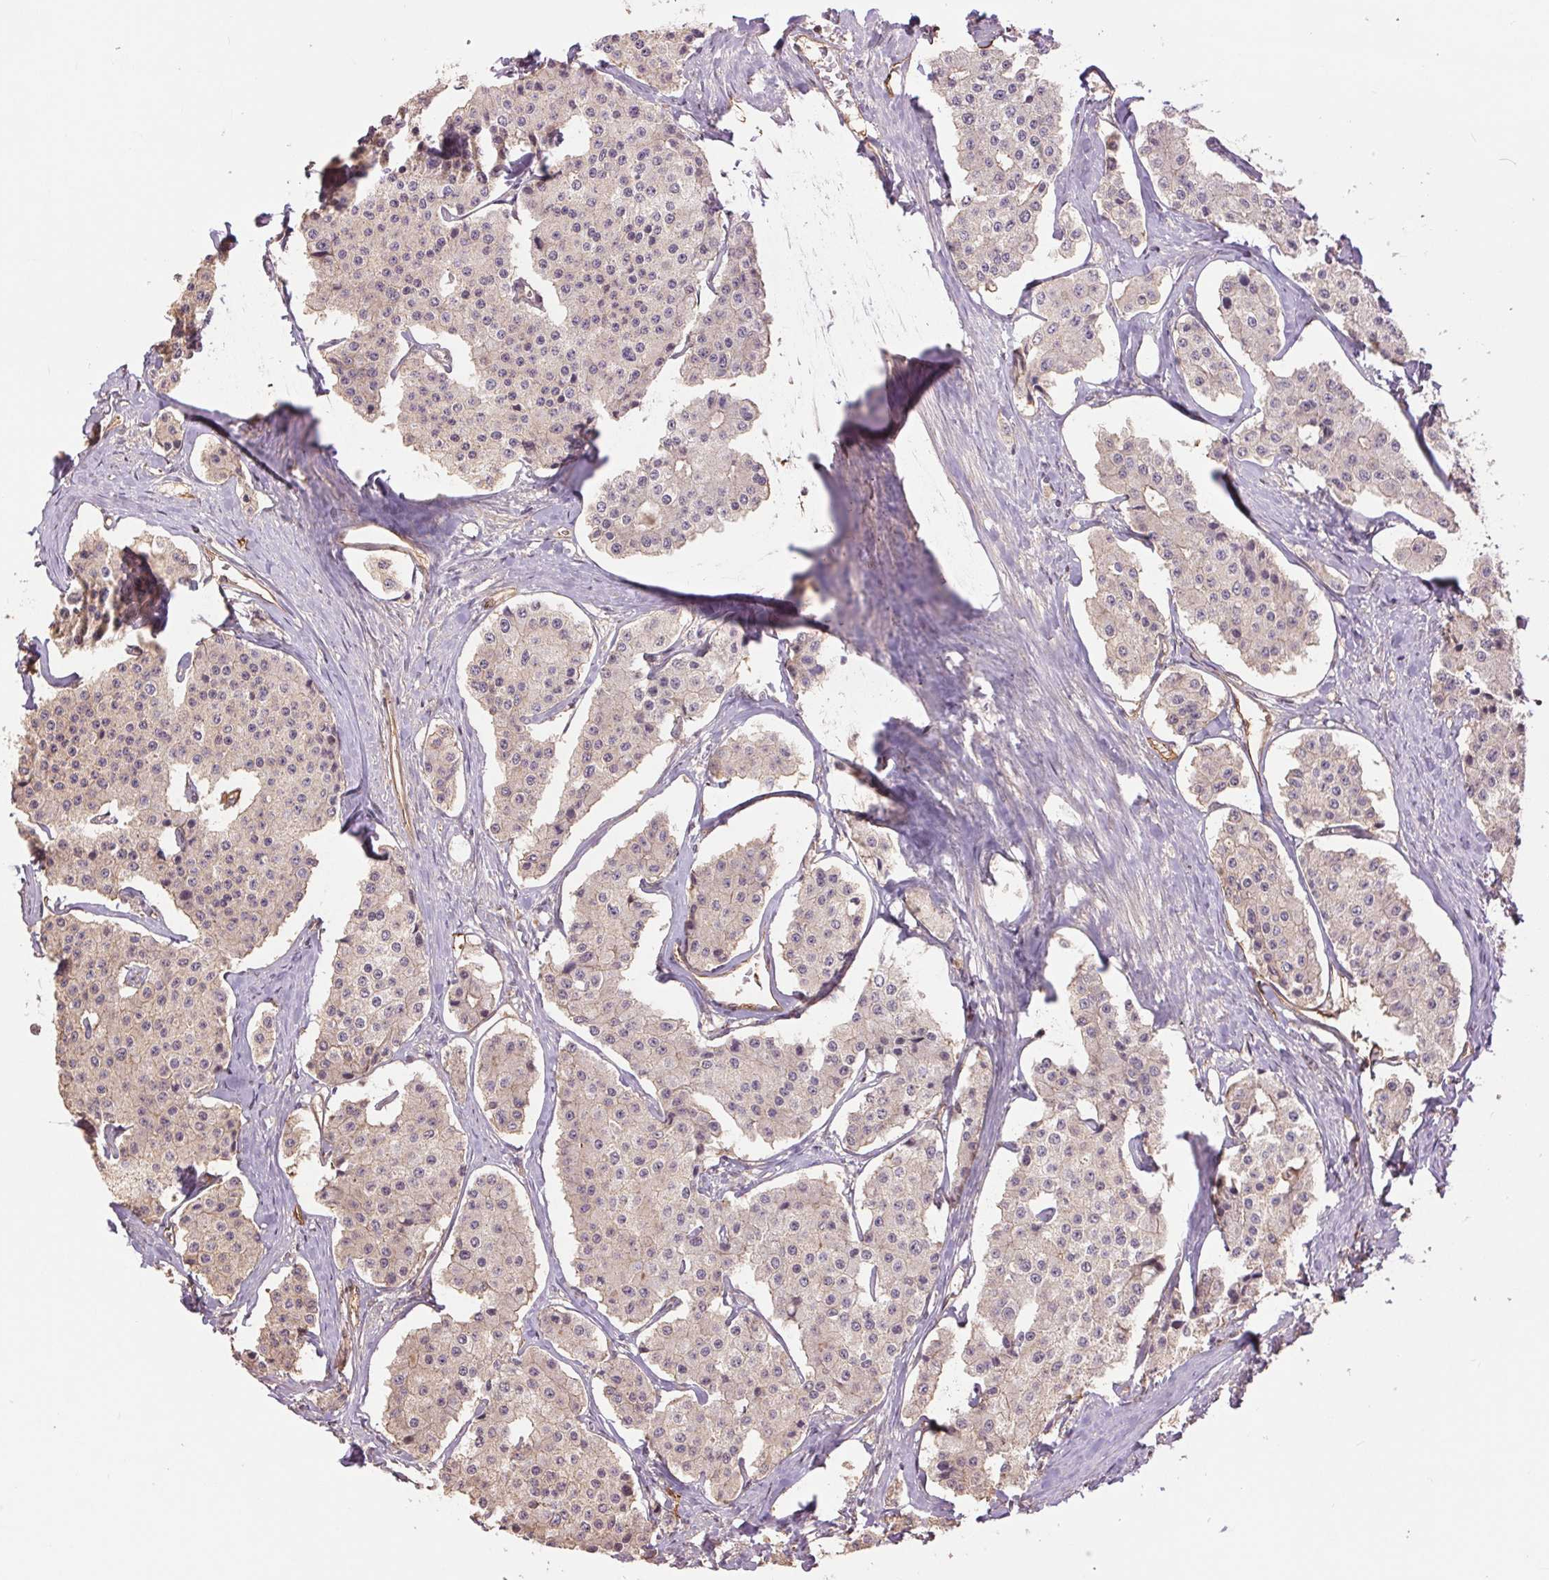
{"staining": {"intensity": "weak", "quantity": "<25%", "location": "cytoplasmic/membranous"}, "tissue": "carcinoid", "cell_type": "Tumor cells", "image_type": "cancer", "snomed": [{"axis": "morphology", "description": "Carcinoid, malignant, NOS"}, {"axis": "topography", "description": "Small intestine"}], "caption": "IHC of carcinoid (malignant) exhibits no staining in tumor cells.", "gene": "PALM", "patient": {"sex": "female", "age": 65}}